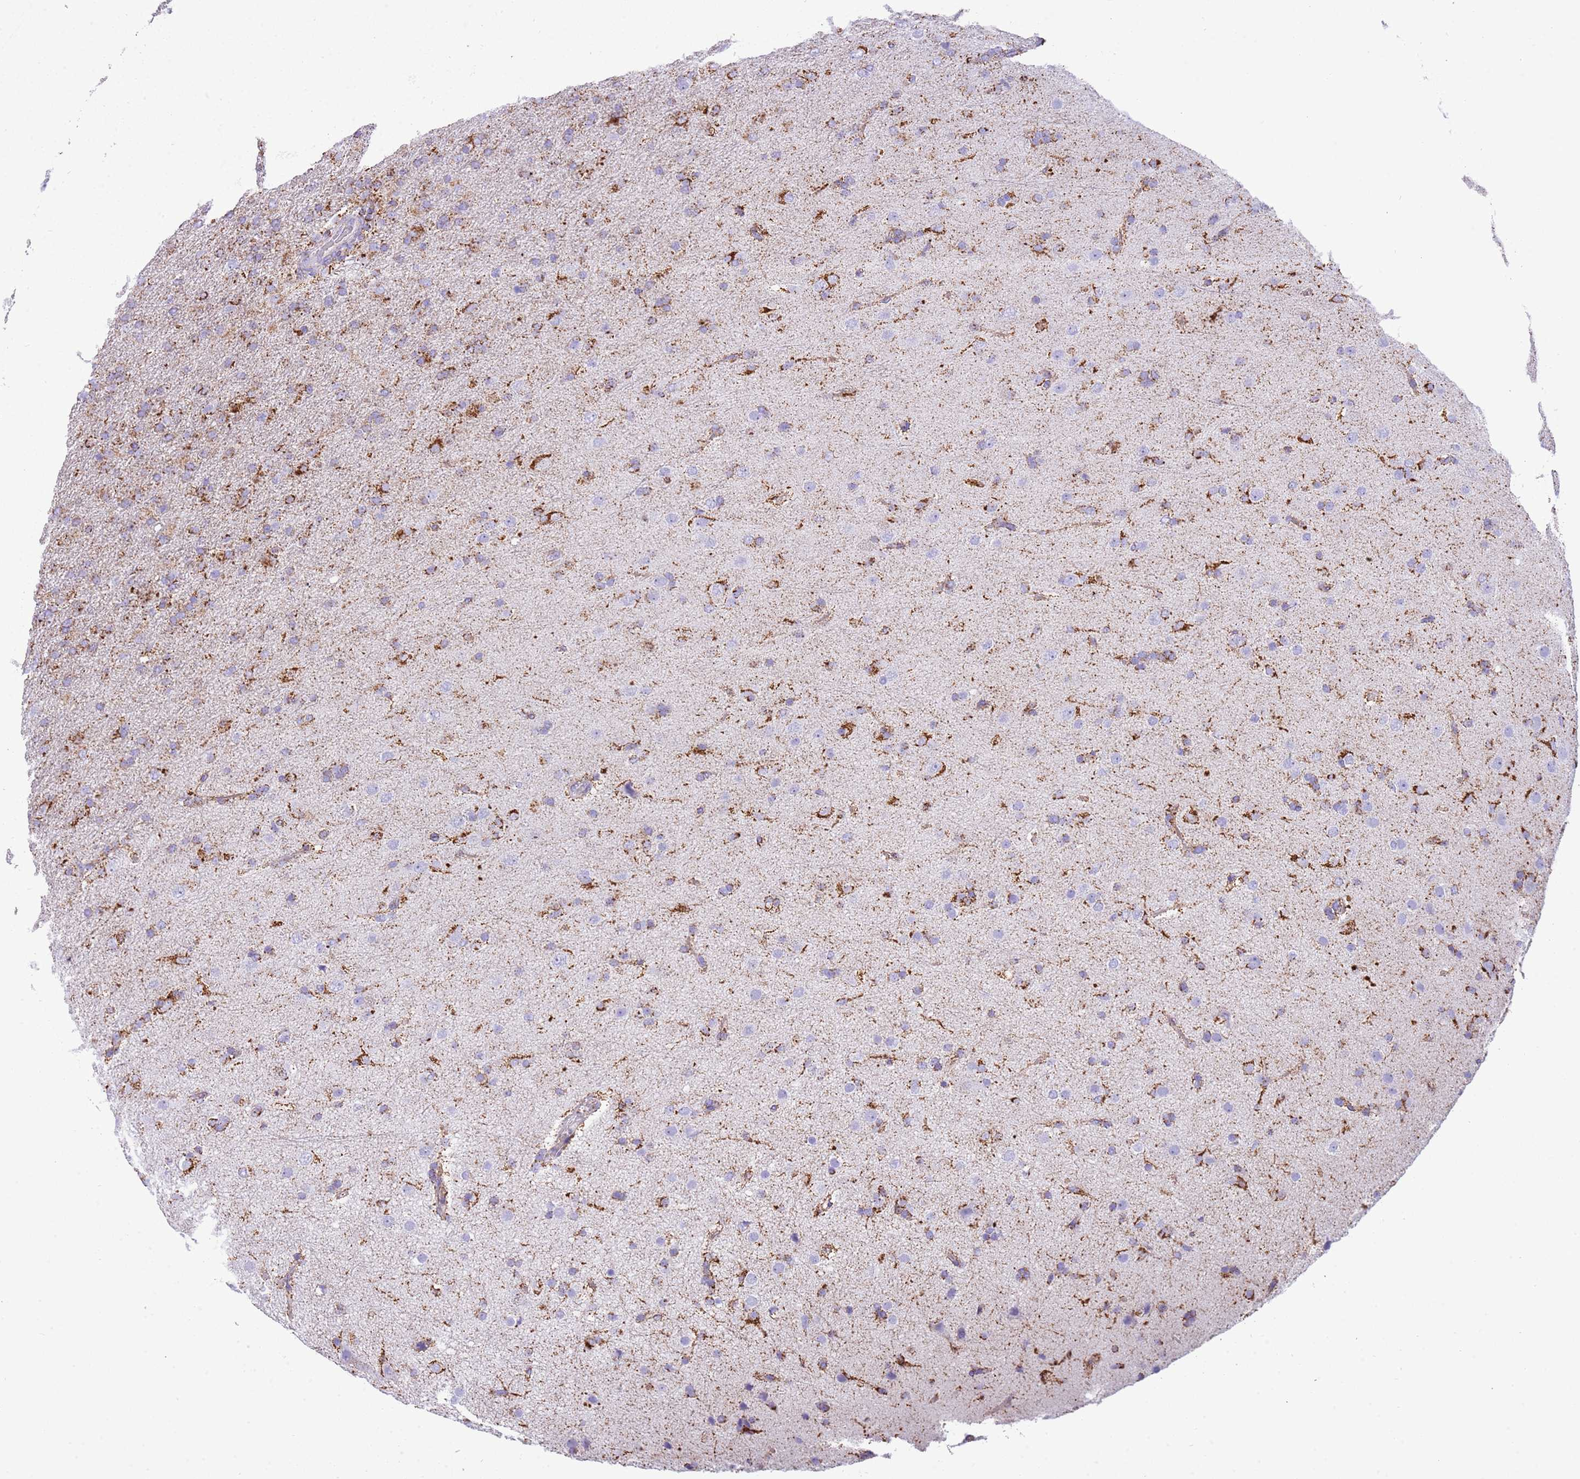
{"staining": {"intensity": "moderate", "quantity": "<25%", "location": "cytoplasmic/membranous"}, "tissue": "glioma", "cell_type": "Tumor cells", "image_type": "cancer", "snomed": [{"axis": "morphology", "description": "Glioma, malignant, Low grade"}, {"axis": "topography", "description": "Brain"}], "caption": "This is an image of IHC staining of glioma, which shows moderate staining in the cytoplasmic/membranous of tumor cells.", "gene": "SUCLG2", "patient": {"sex": "male", "age": 65}}